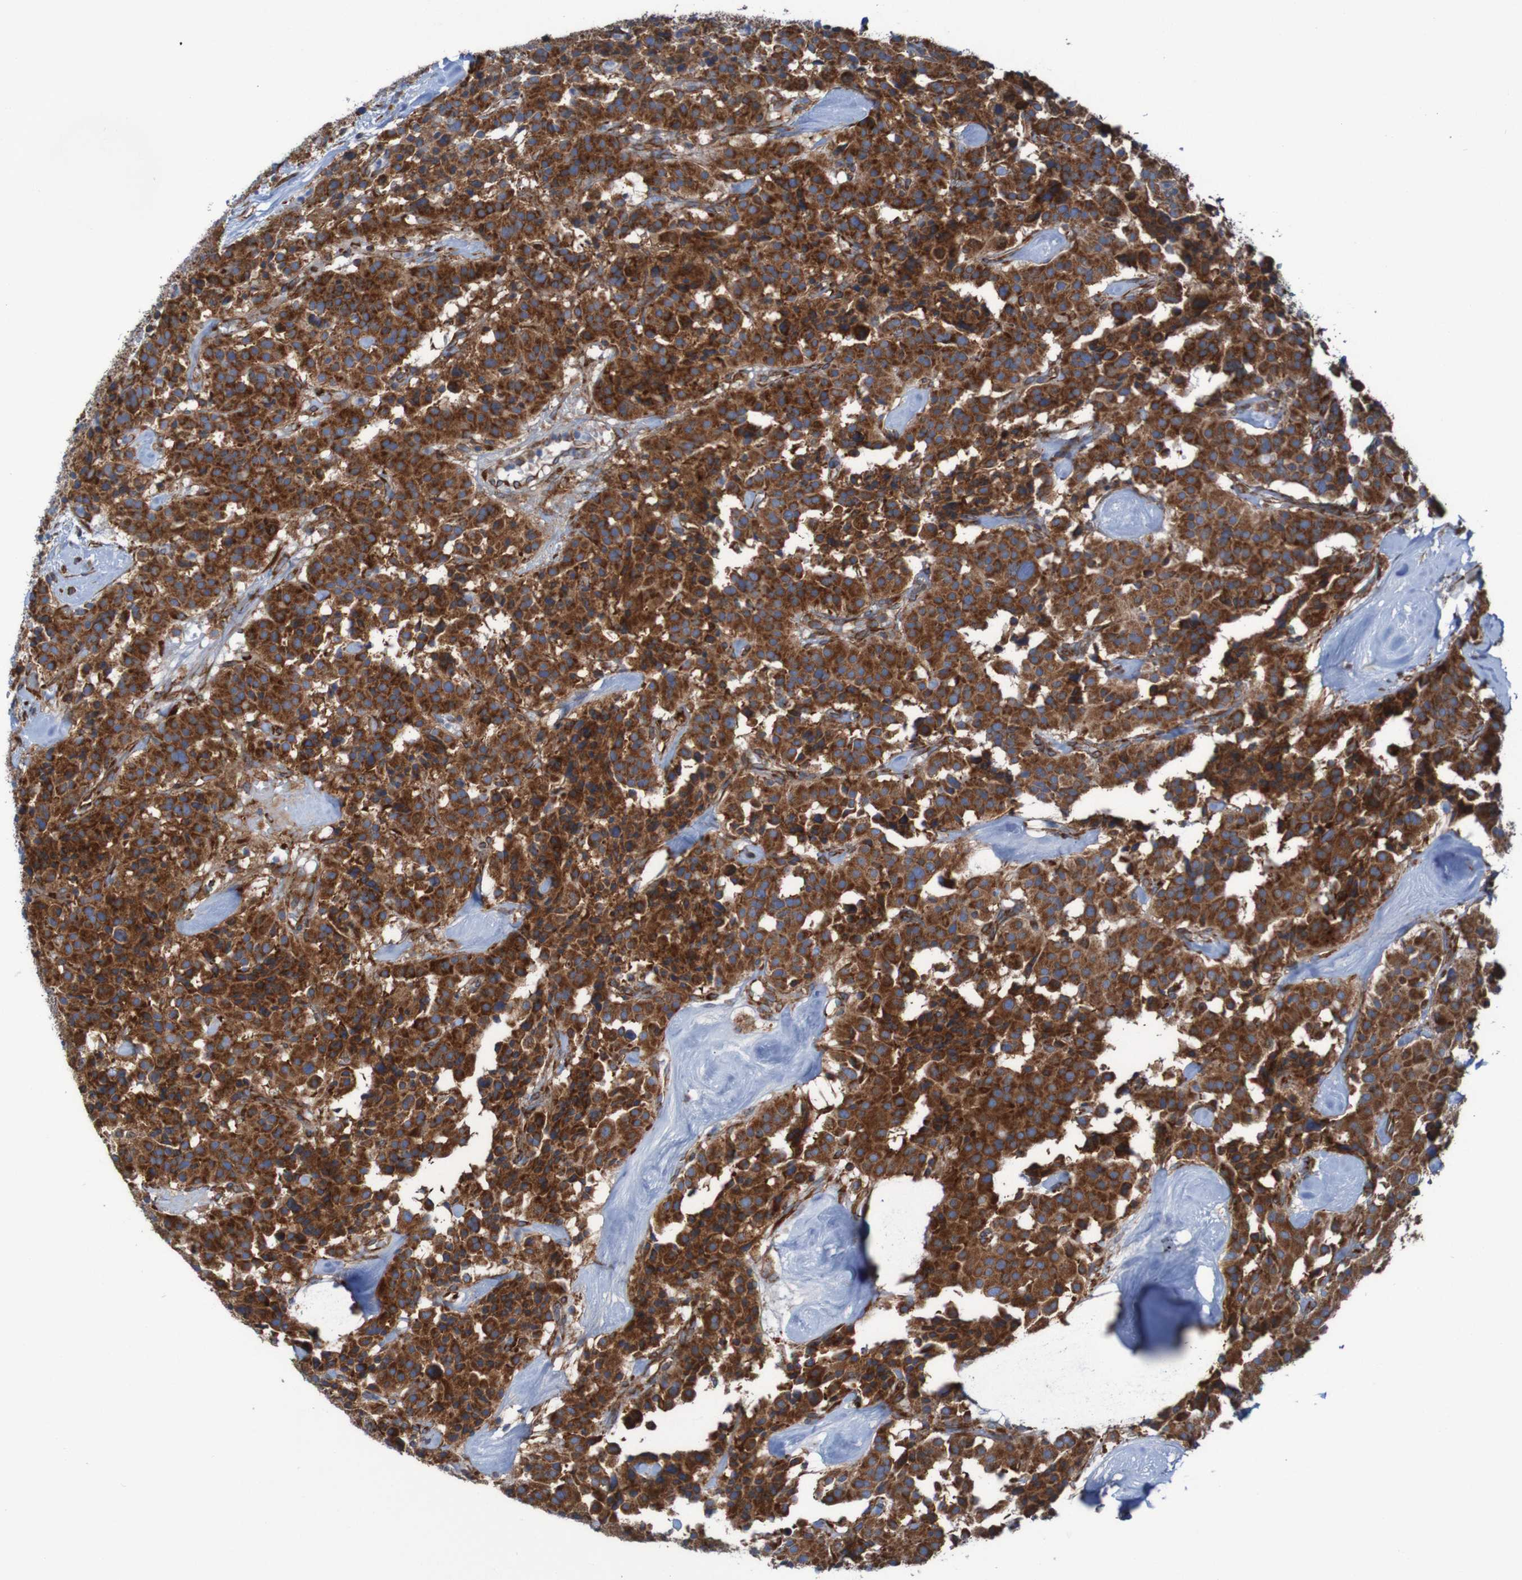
{"staining": {"intensity": "strong", "quantity": ">75%", "location": "cytoplasmic/membranous"}, "tissue": "carcinoid", "cell_type": "Tumor cells", "image_type": "cancer", "snomed": [{"axis": "morphology", "description": "Carcinoid, malignant, NOS"}, {"axis": "topography", "description": "Lung"}], "caption": "Malignant carcinoid stained with DAB (3,3'-diaminobenzidine) immunohistochemistry (IHC) reveals high levels of strong cytoplasmic/membranous staining in approximately >75% of tumor cells. (Brightfield microscopy of DAB IHC at high magnification).", "gene": "RPL10", "patient": {"sex": "male", "age": 30}}